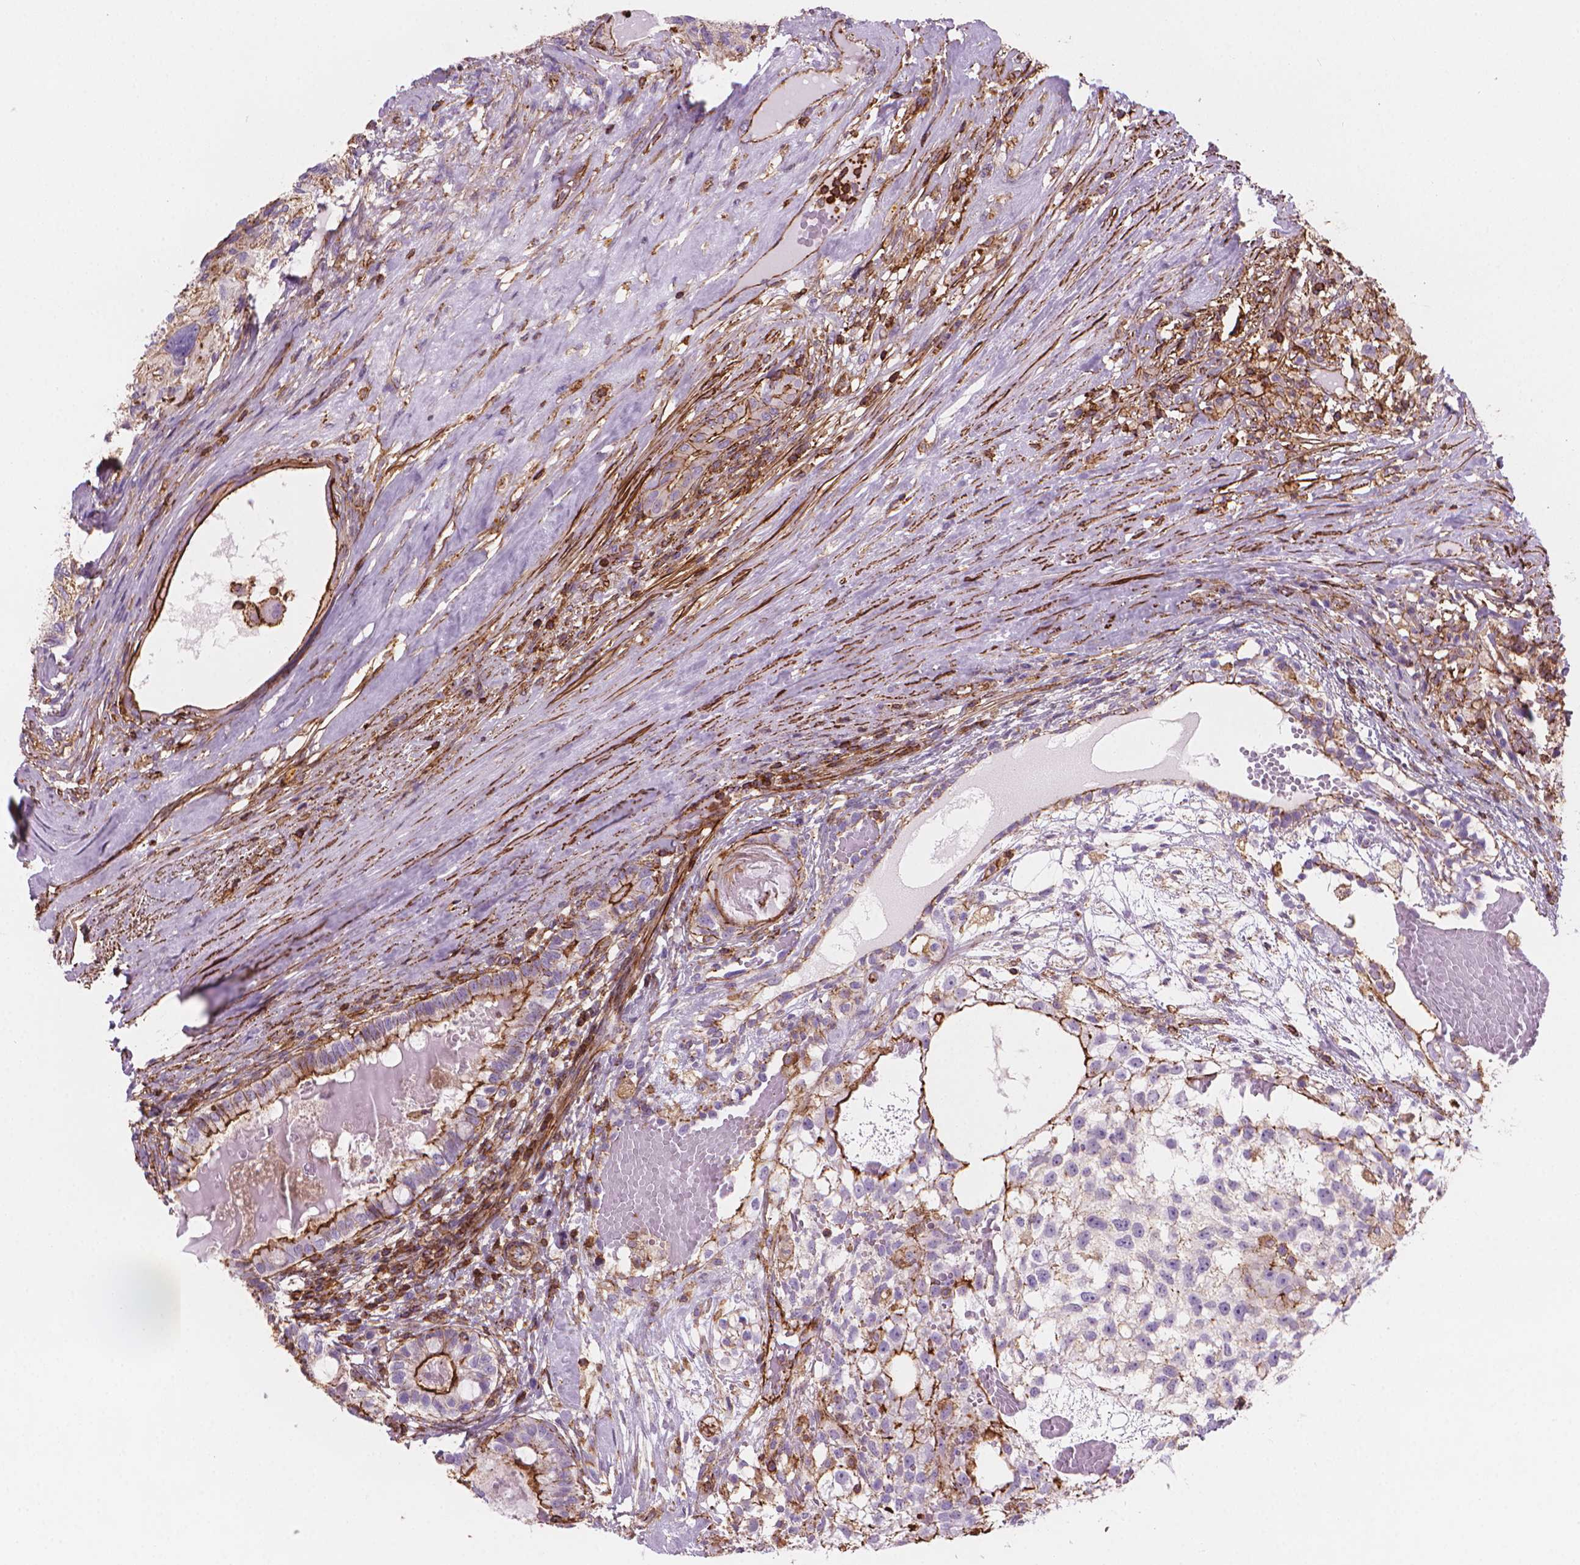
{"staining": {"intensity": "moderate", "quantity": "25%-75%", "location": "cytoplasmic/membranous"}, "tissue": "testis cancer", "cell_type": "Tumor cells", "image_type": "cancer", "snomed": [{"axis": "morphology", "description": "Seminoma, NOS"}, {"axis": "morphology", "description": "Carcinoma, Embryonal, NOS"}, {"axis": "topography", "description": "Testis"}], "caption": "Brown immunohistochemical staining in human testis cancer (seminoma) shows moderate cytoplasmic/membranous staining in approximately 25%-75% of tumor cells.", "gene": "PATJ", "patient": {"sex": "male", "age": 41}}